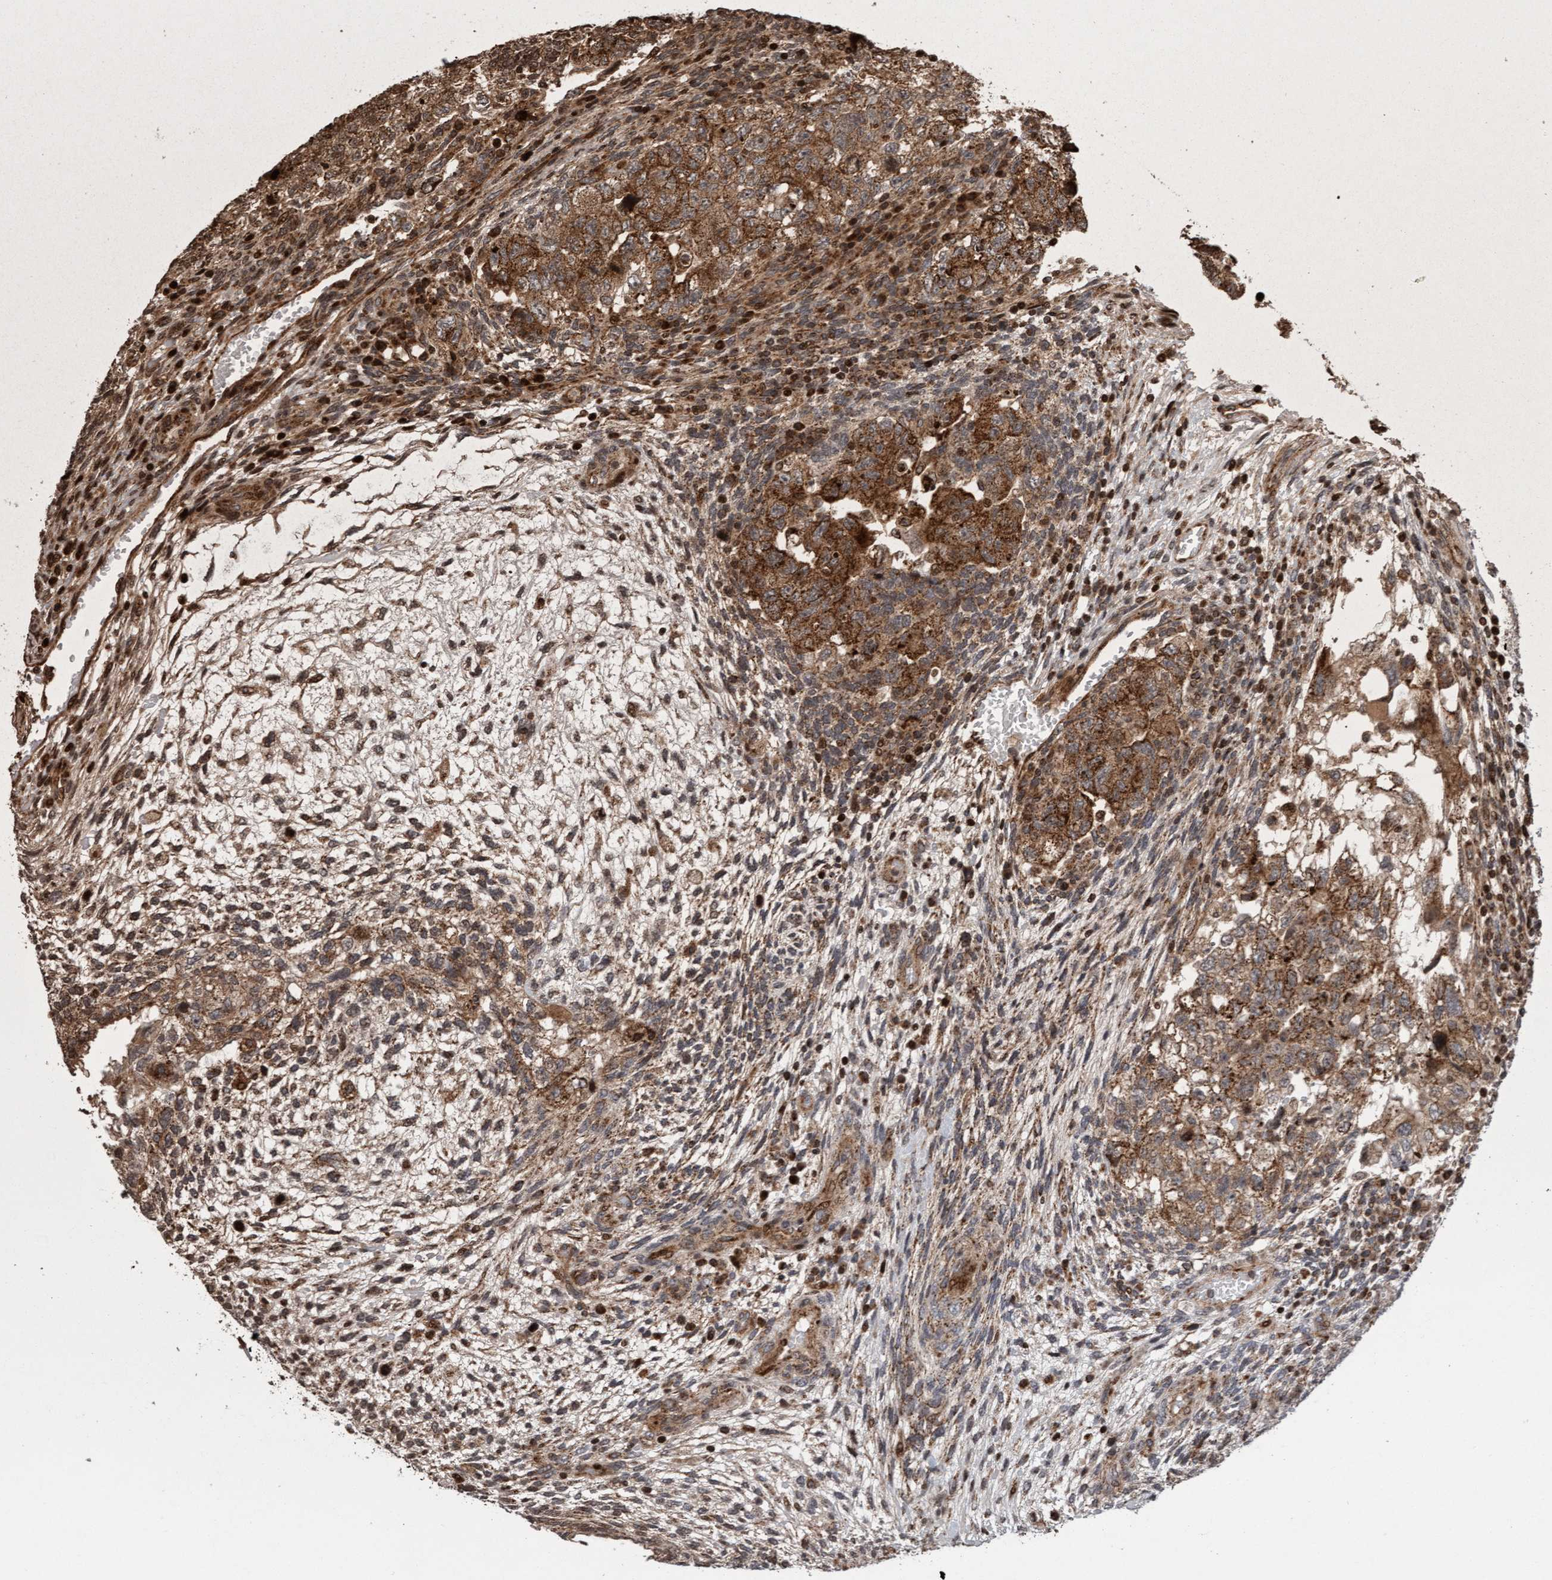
{"staining": {"intensity": "moderate", "quantity": ">75%", "location": "cytoplasmic/membranous"}, "tissue": "testis cancer", "cell_type": "Tumor cells", "image_type": "cancer", "snomed": [{"axis": "morphology", "description": "Carcinoma, Embryonal, NOS"}, {"axis": "topography", "description": "Testis"}], "caption": "Embryonal carcinoma (testis) tissue demonstrates moderate cytoplasmic/membranous expression in about >75% of tumor cells", "gene": "PECR", "patient": {"sex": "male", "age": 36}}